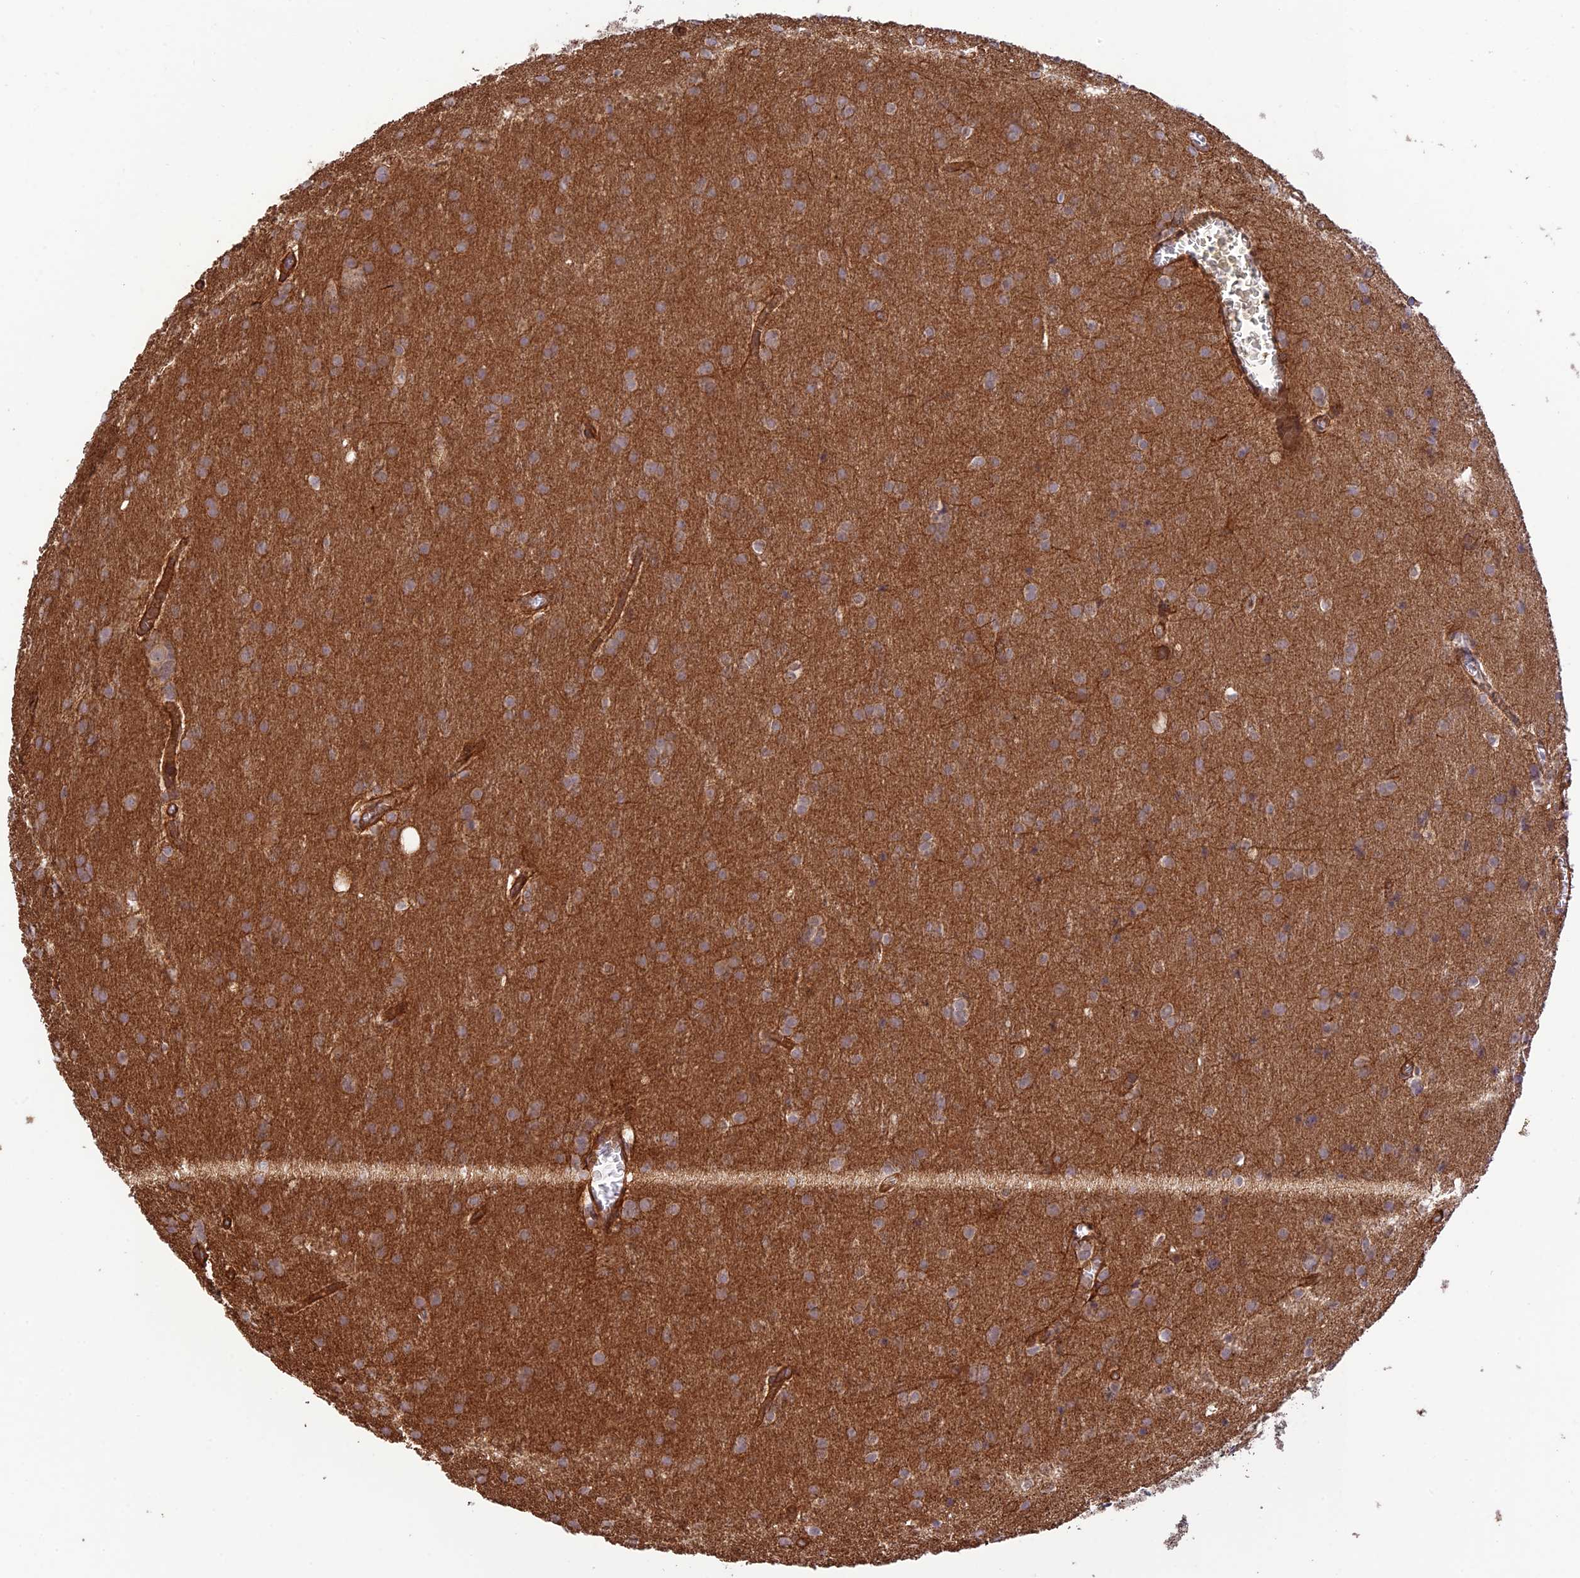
{"staining": {"intensity": "moderate", "quantity": ">75%", "location": "cytoplasmic/membranous"}, "tissue": "glioma", "cell_type": "Tumor cells", "image_type": "cancer", "snomed": [{"axis": "morphology", "description": "Glioma, malignant, Low grade"}, {"axis": "topography", "description": "Brain"}], "caption": "Protein expression analysis of glioma demonstrates moderate cytoplasmic/membranous expression in approximately >75% of tumor cells.", "gene": "HOMER2", "patient": {"sex": "female", "age": 32}}